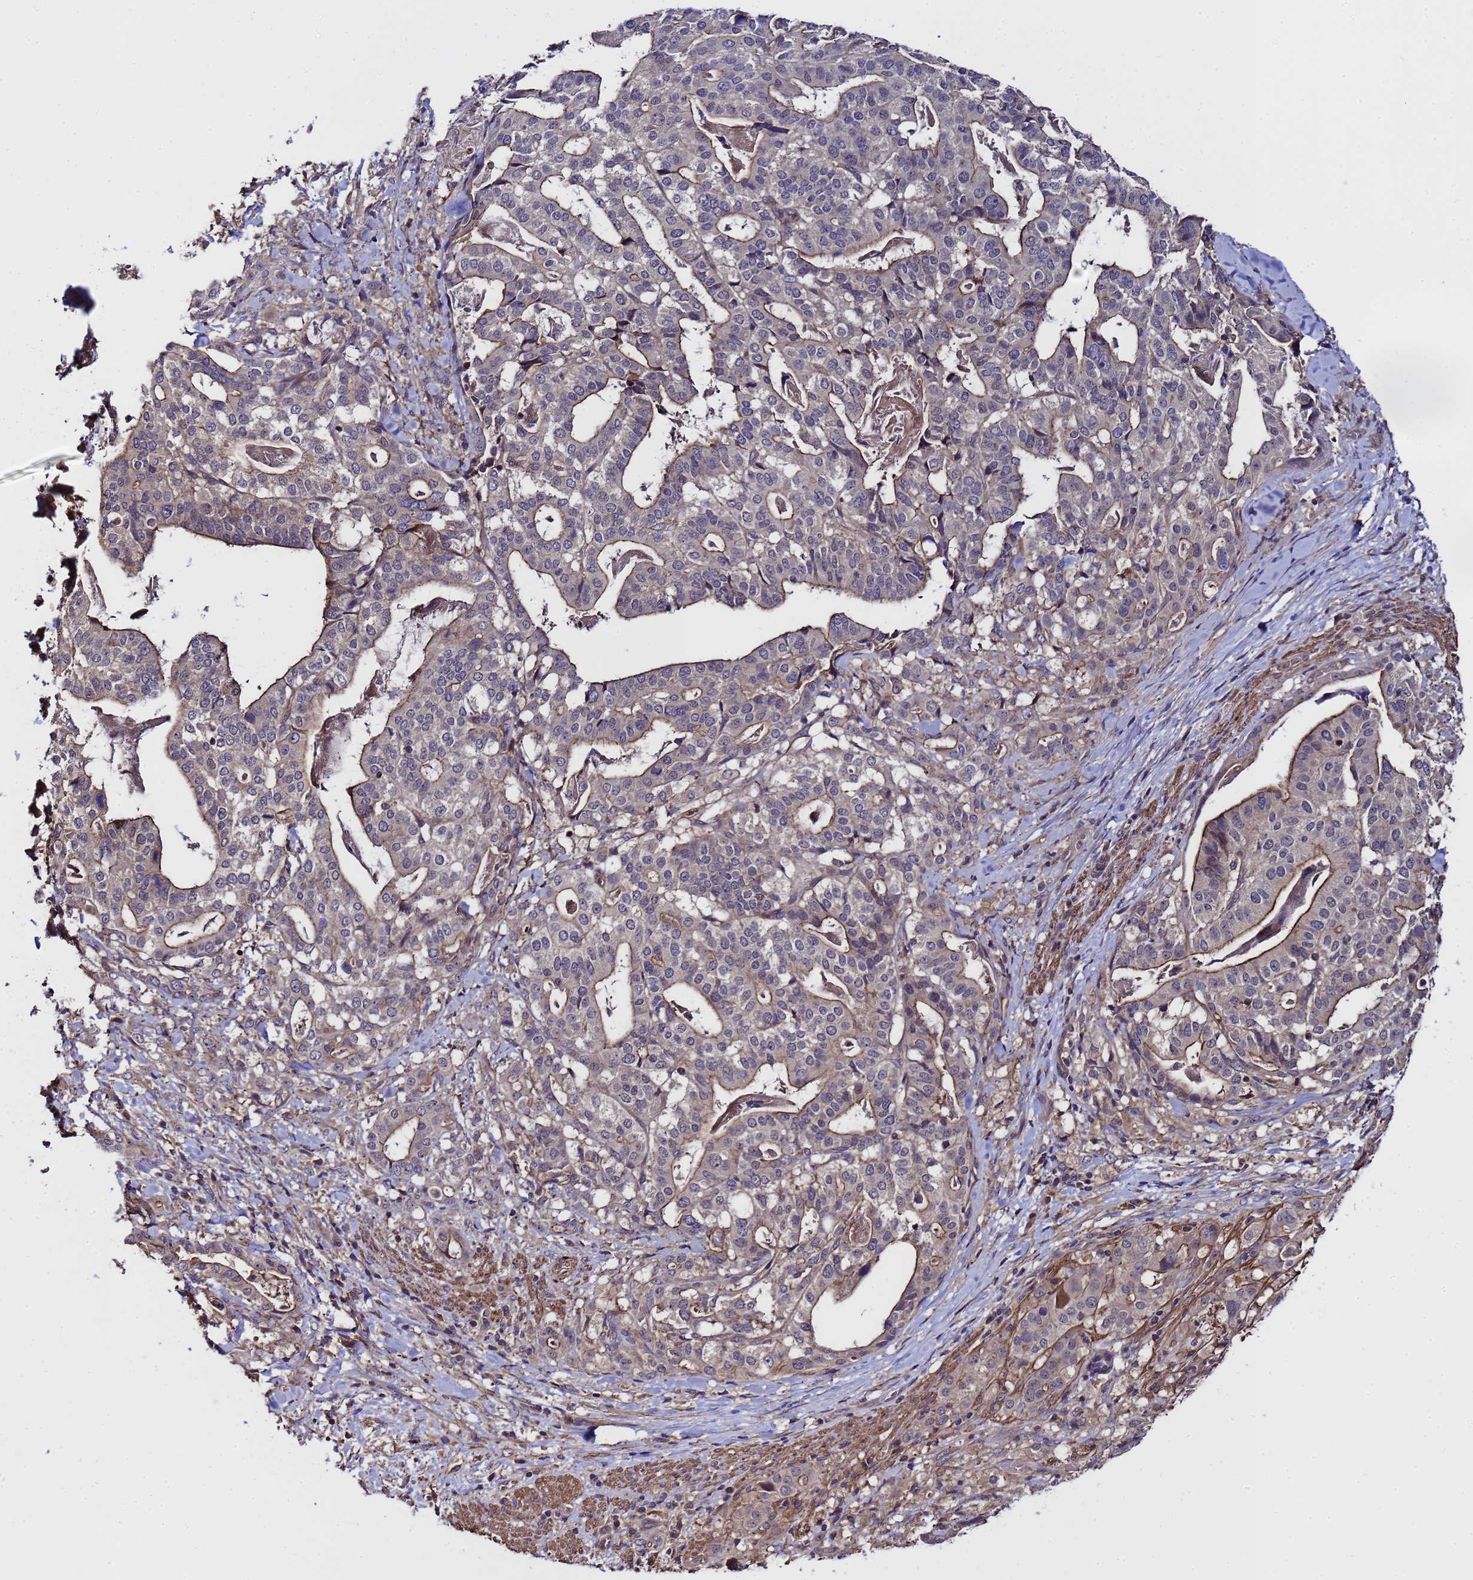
{"staining": {"intensity": "weak", "quantity": "<25%", "location": "cytoplasmic/membranous"}, "tissue": "stomach cancer", "cell_type": "Tumor cells", "image_type": "cancer", "snomed": [{"axis": "morphology", "description": "Adenocarcinoma, NOS"}, {"axis": "topography", "description": "Stomach"}], "caption": "The image shows no staining of tumor cells in adenocarcinoma (stomach).", "gene": "GSTCD", "patient": {"sex": "male", "age": 48}}